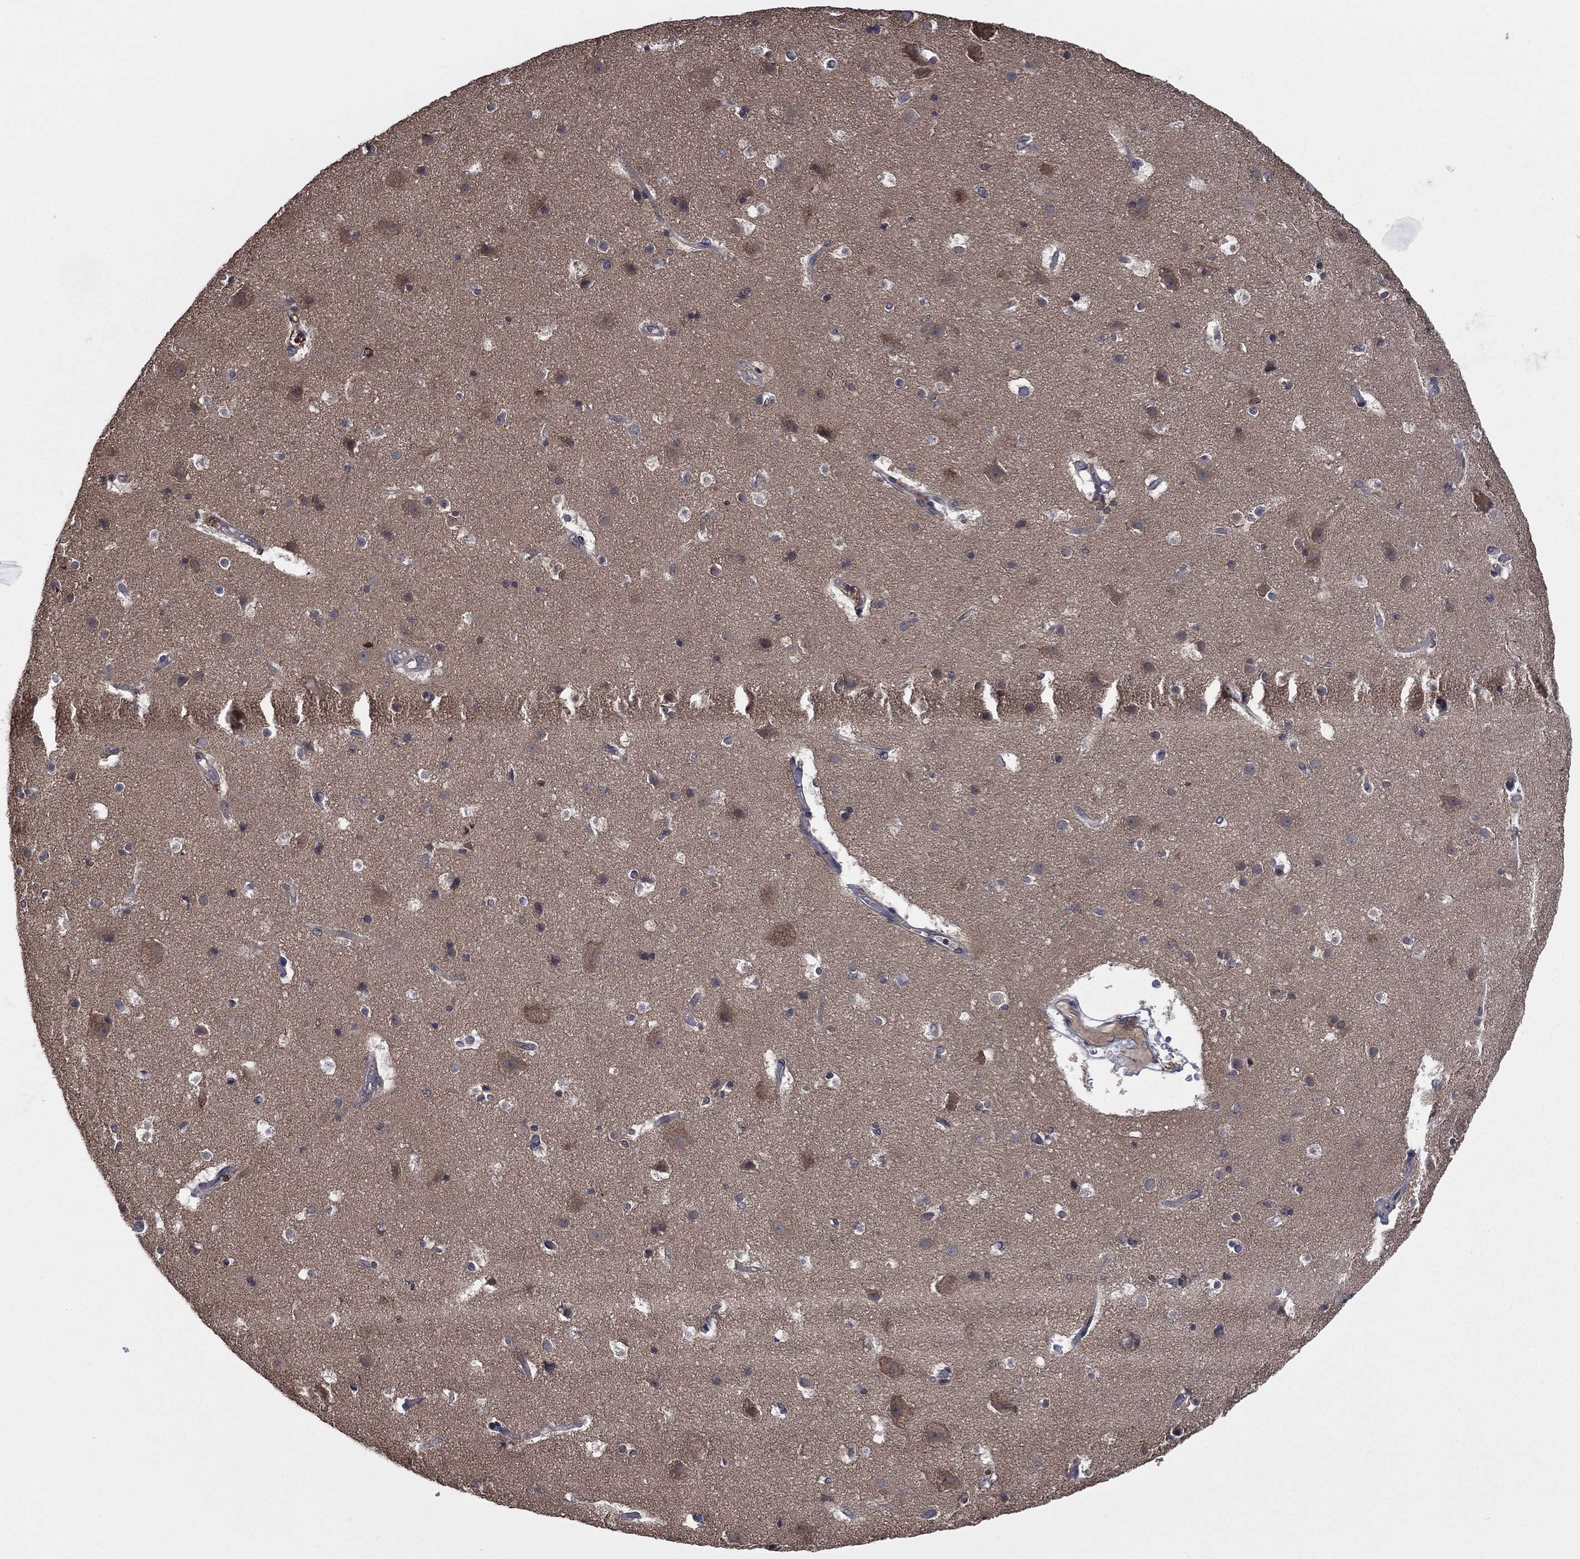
{"staining": {"intensity": "negative", "quantity": "none", "location": "none"}, "tissue": "cerebral cortex", "cell_type": "Endothelial cells", "image_type": "normal", "snomed": [{"axis": "morphology", "description": "Normal tissue, NOS"}, {"axis": "topography", "description": "Cerebral cortex"}], "caption": "This is an immunohistochemistry (IHC) histopathology image of normal cerebral cortex. There is no expression in endothelial cells.", "gene": "C2orf76", "patient": {"sex": "female", "age": 52}}